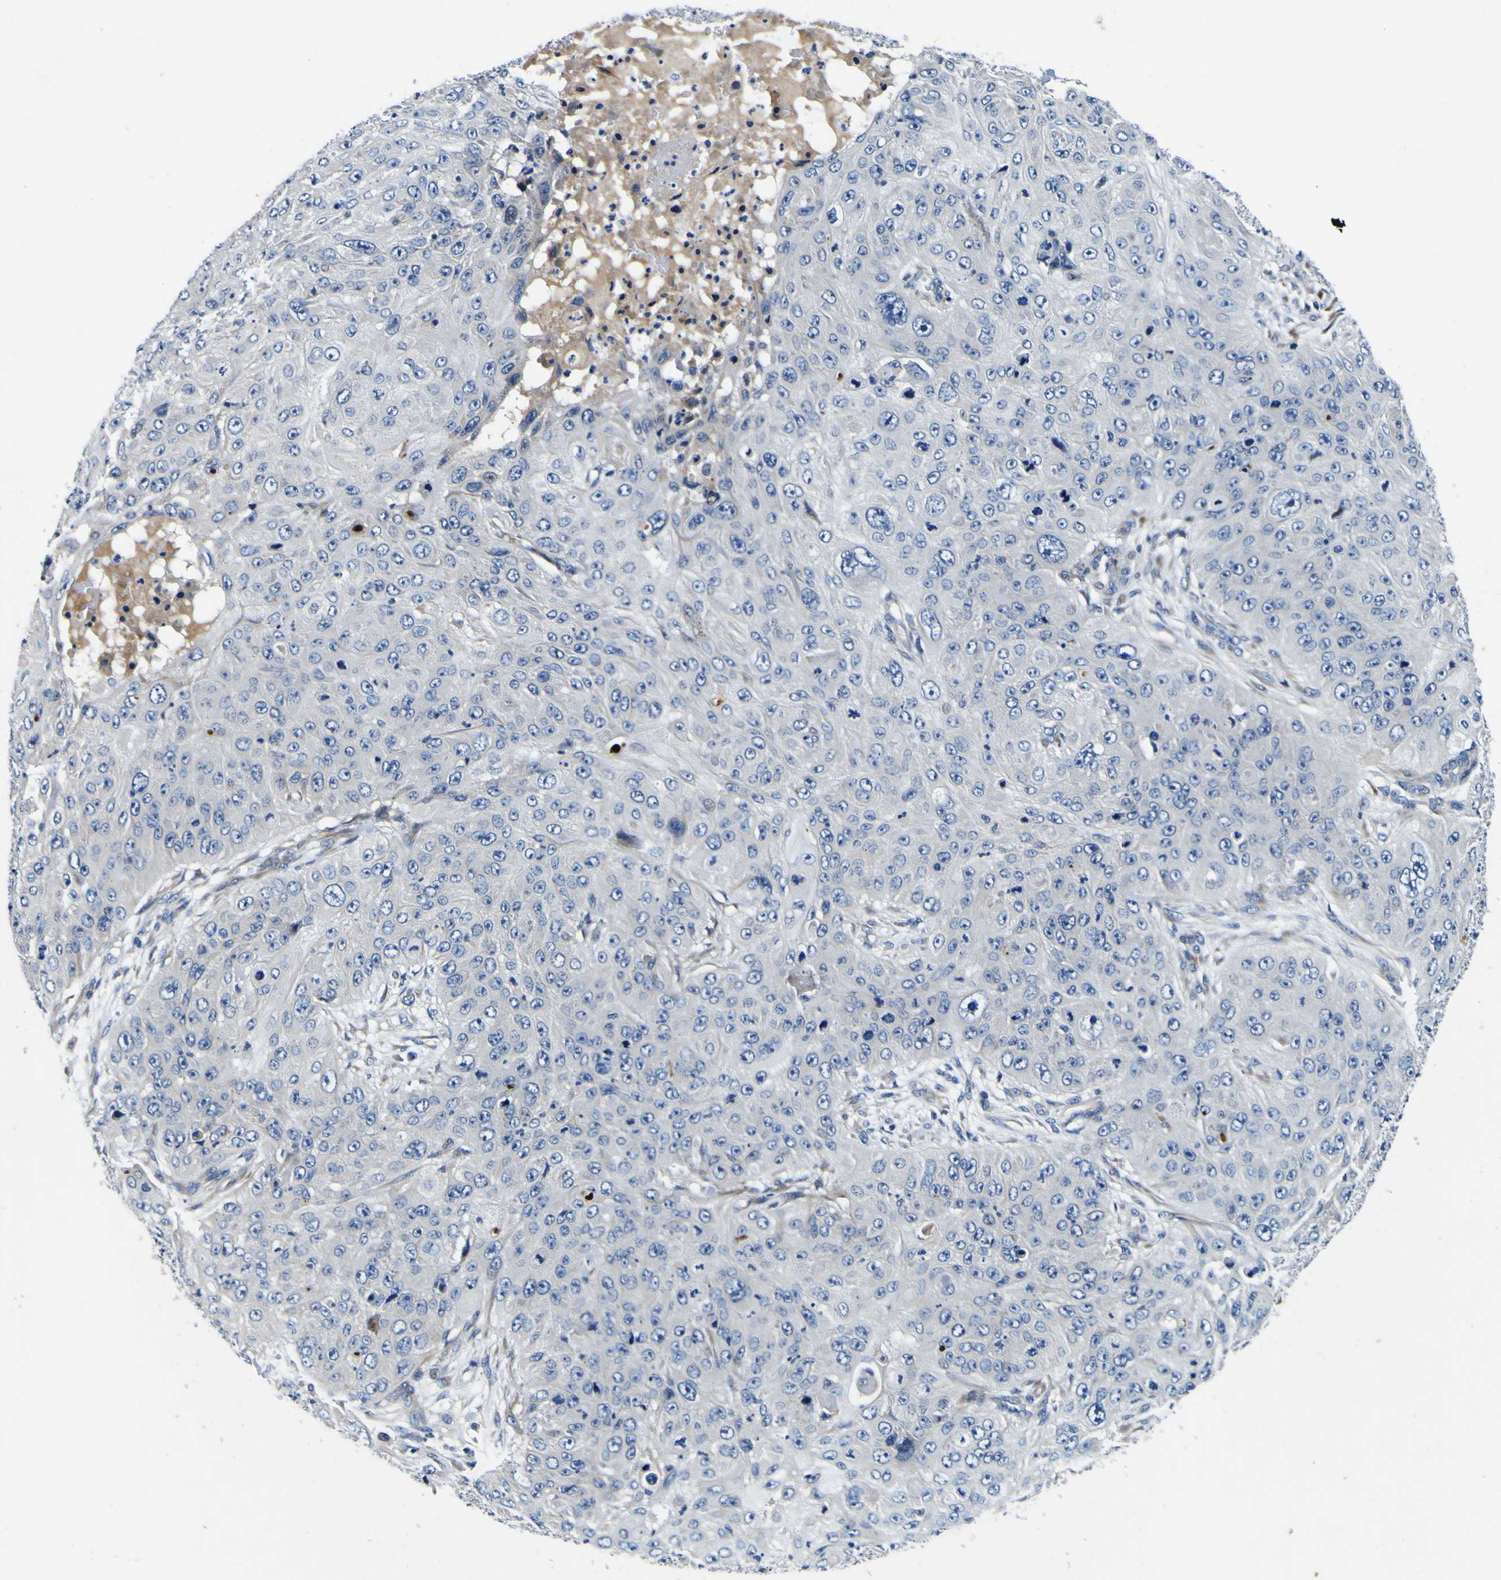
{"staining": {"intensity": "negative", "quantity": "none", "location": "none"}, "tissue": "skin cancer", "cell_type": "Tumor cells", "image_type": "cancer", "snomed": [{"axis": "morphology", "description": "Squamous cell carcinoma, NOS"}, {"axis": "topography", "description": "Skin"}], "caption": "High power microscopy micrograph of an immunohistochemistry (IHC) histopathology image of skin cancer, revealing no significant positivity in tumor cells.", "gene": "AGAP3", "patient": {"sex": "female", "age": 80}}